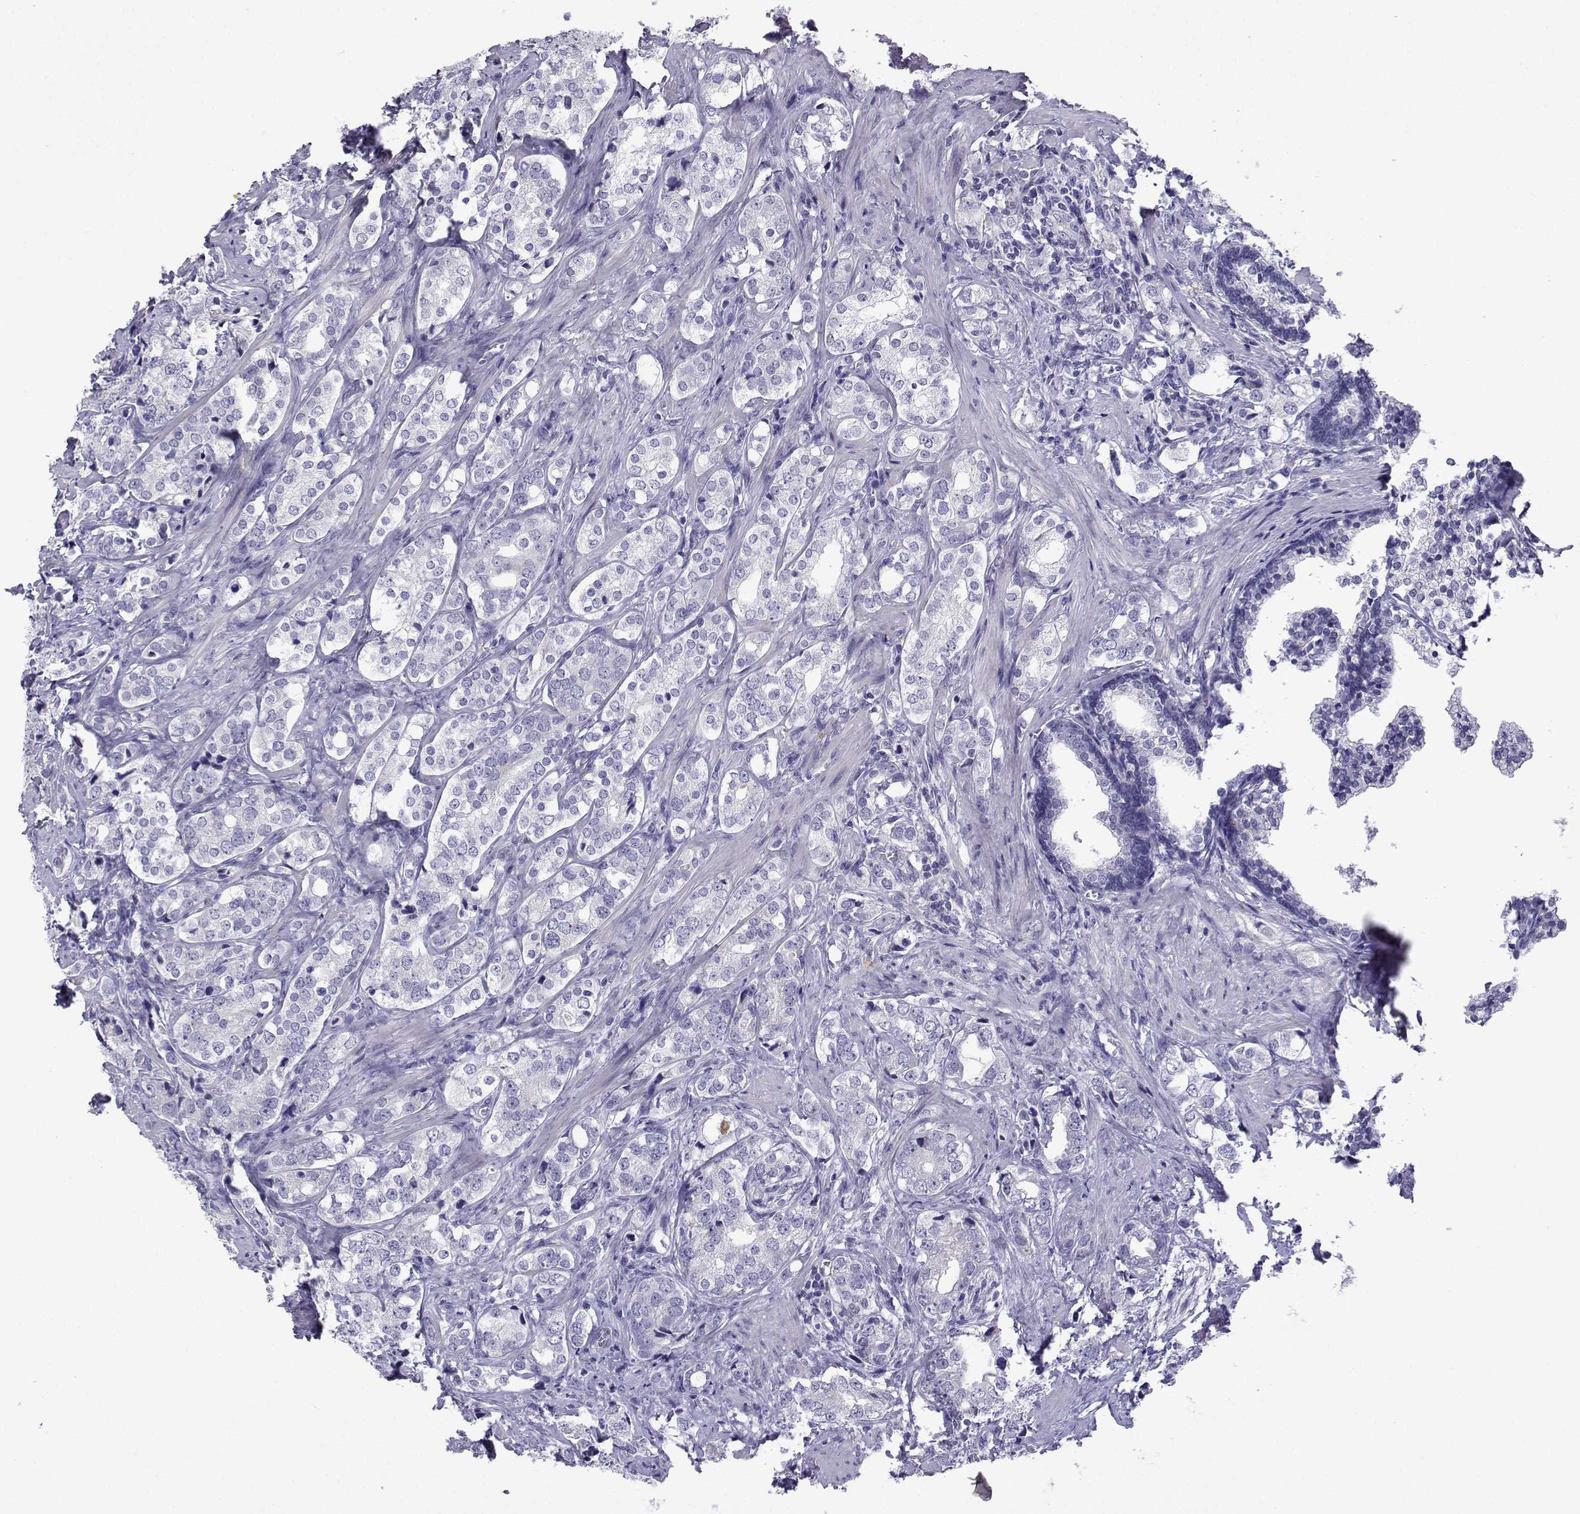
{"staining": {"intensity": "negative", "quantity": "none", "location": "none"}, "tissue": "prostate cancer", "cell_type": "Tumor cells", "image_type": "cancer", "snomed": [{"axis": "morphology", "description": "Adenocarcinoma, NOS"}, {"axis": "topography", "description": "Prostate and seminal vesicle, NOS"}], "caption": "Immunohistochemistry histopathology image of human adenocarcinoma (prostate) stained for a protein (brown), which exhibits no positivity in tumor cells. (Stains: DAB IHC with hematoxylin counter stain, Microscopy: brightfield microscopy at high magnification).", "gene": "CFAP70", "patient": {"sex": "male", "age": 63}}